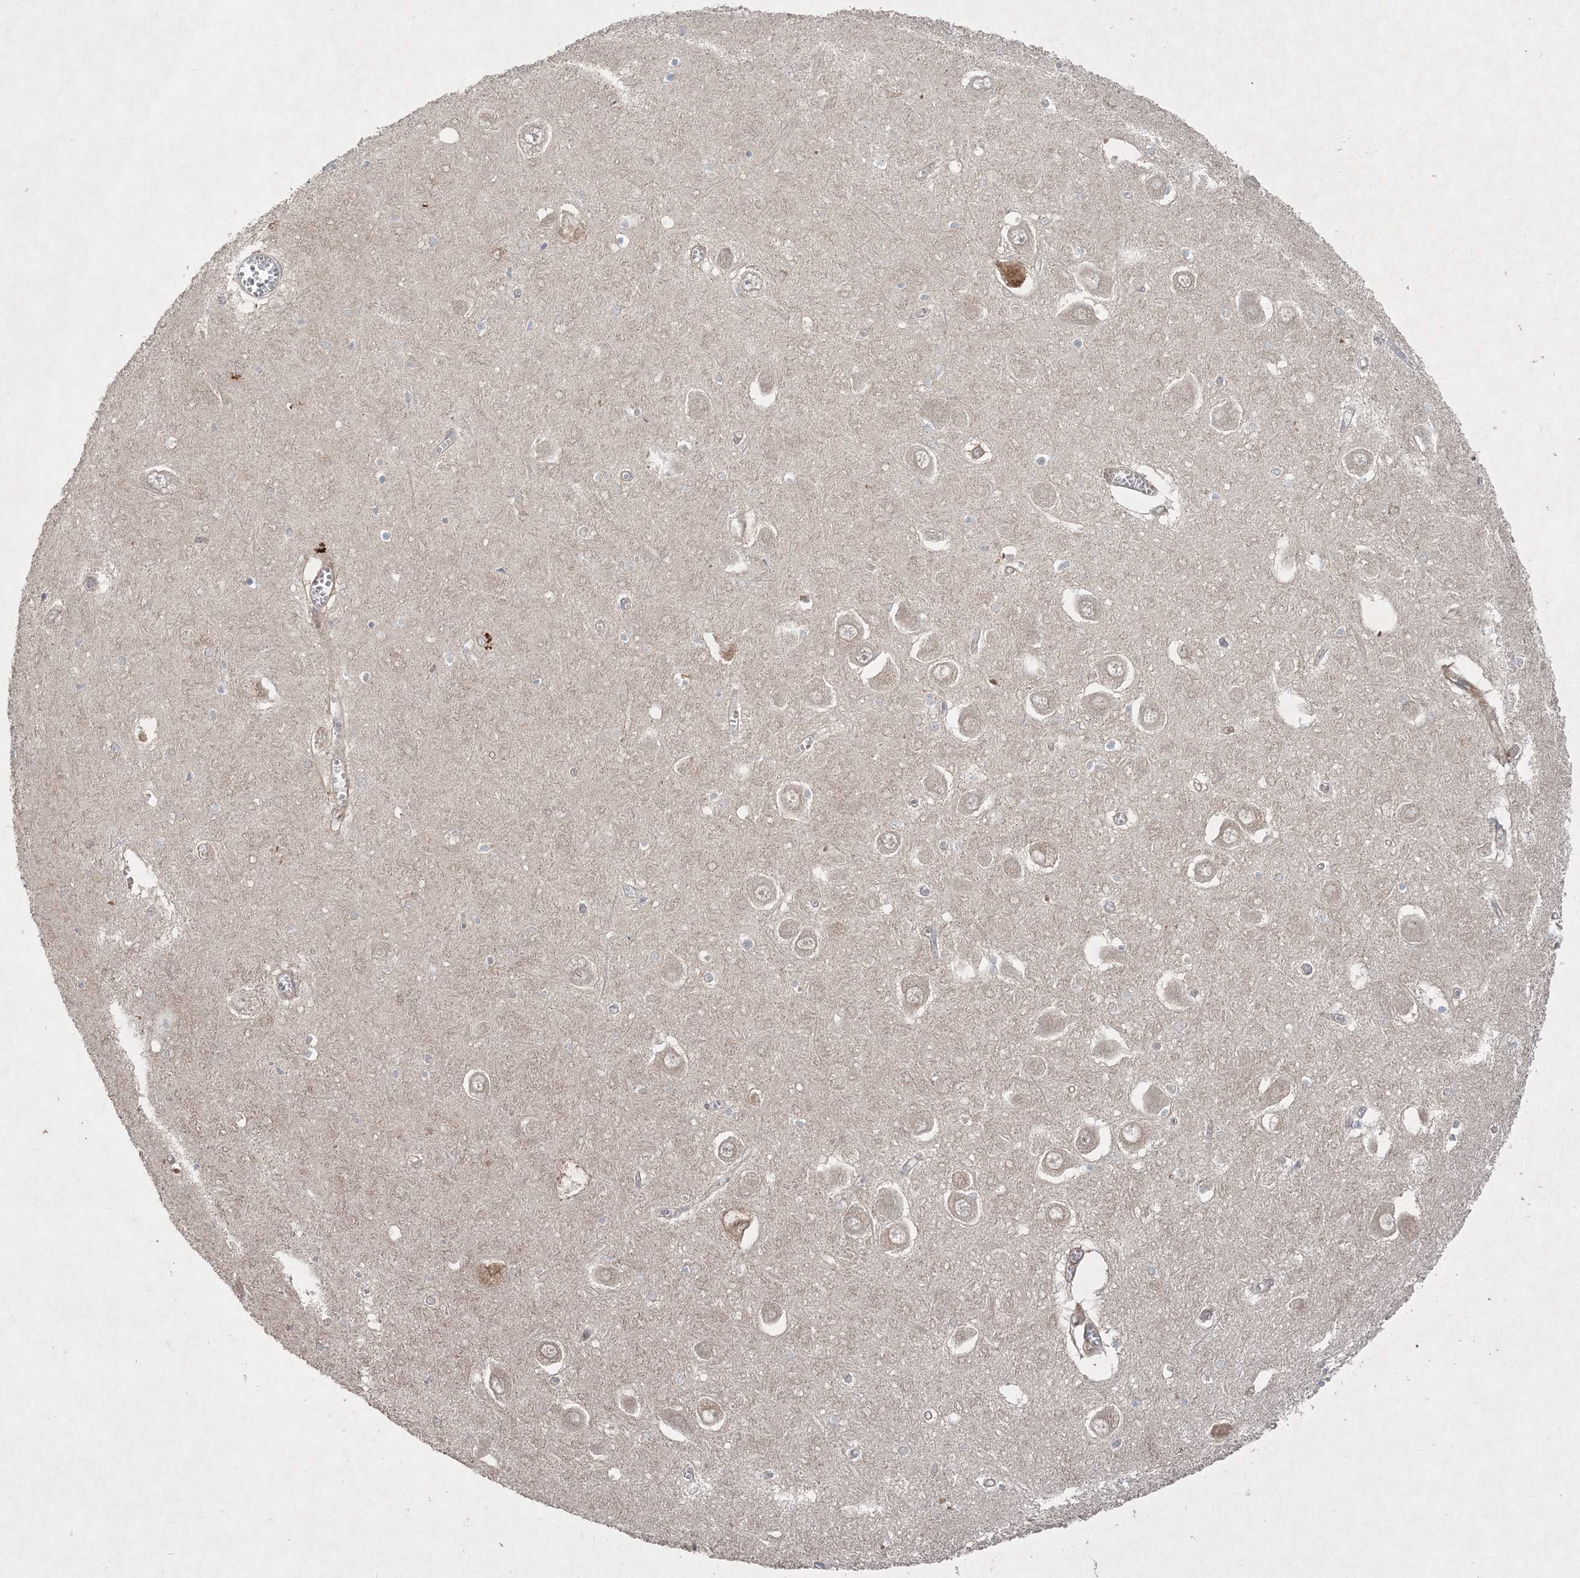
{"staining": {"intensity": "weak", "quantity": "<25%", "location": "cytoplasmic/membranous"}, "tissue": "hippocampus", "cell_type": "Glial cells", "image_type": "normal", "snomed": [{"axis": "morphology", "description": "Normal tissue, NOS"}, {"axis": "topography", "description": "Hippocampus"}], "caption": "The image exhibits no significant staining in glial cells of hippocampus.", "gene": "LRPPRC", "patient": {"sex": "male", "age": 70}}